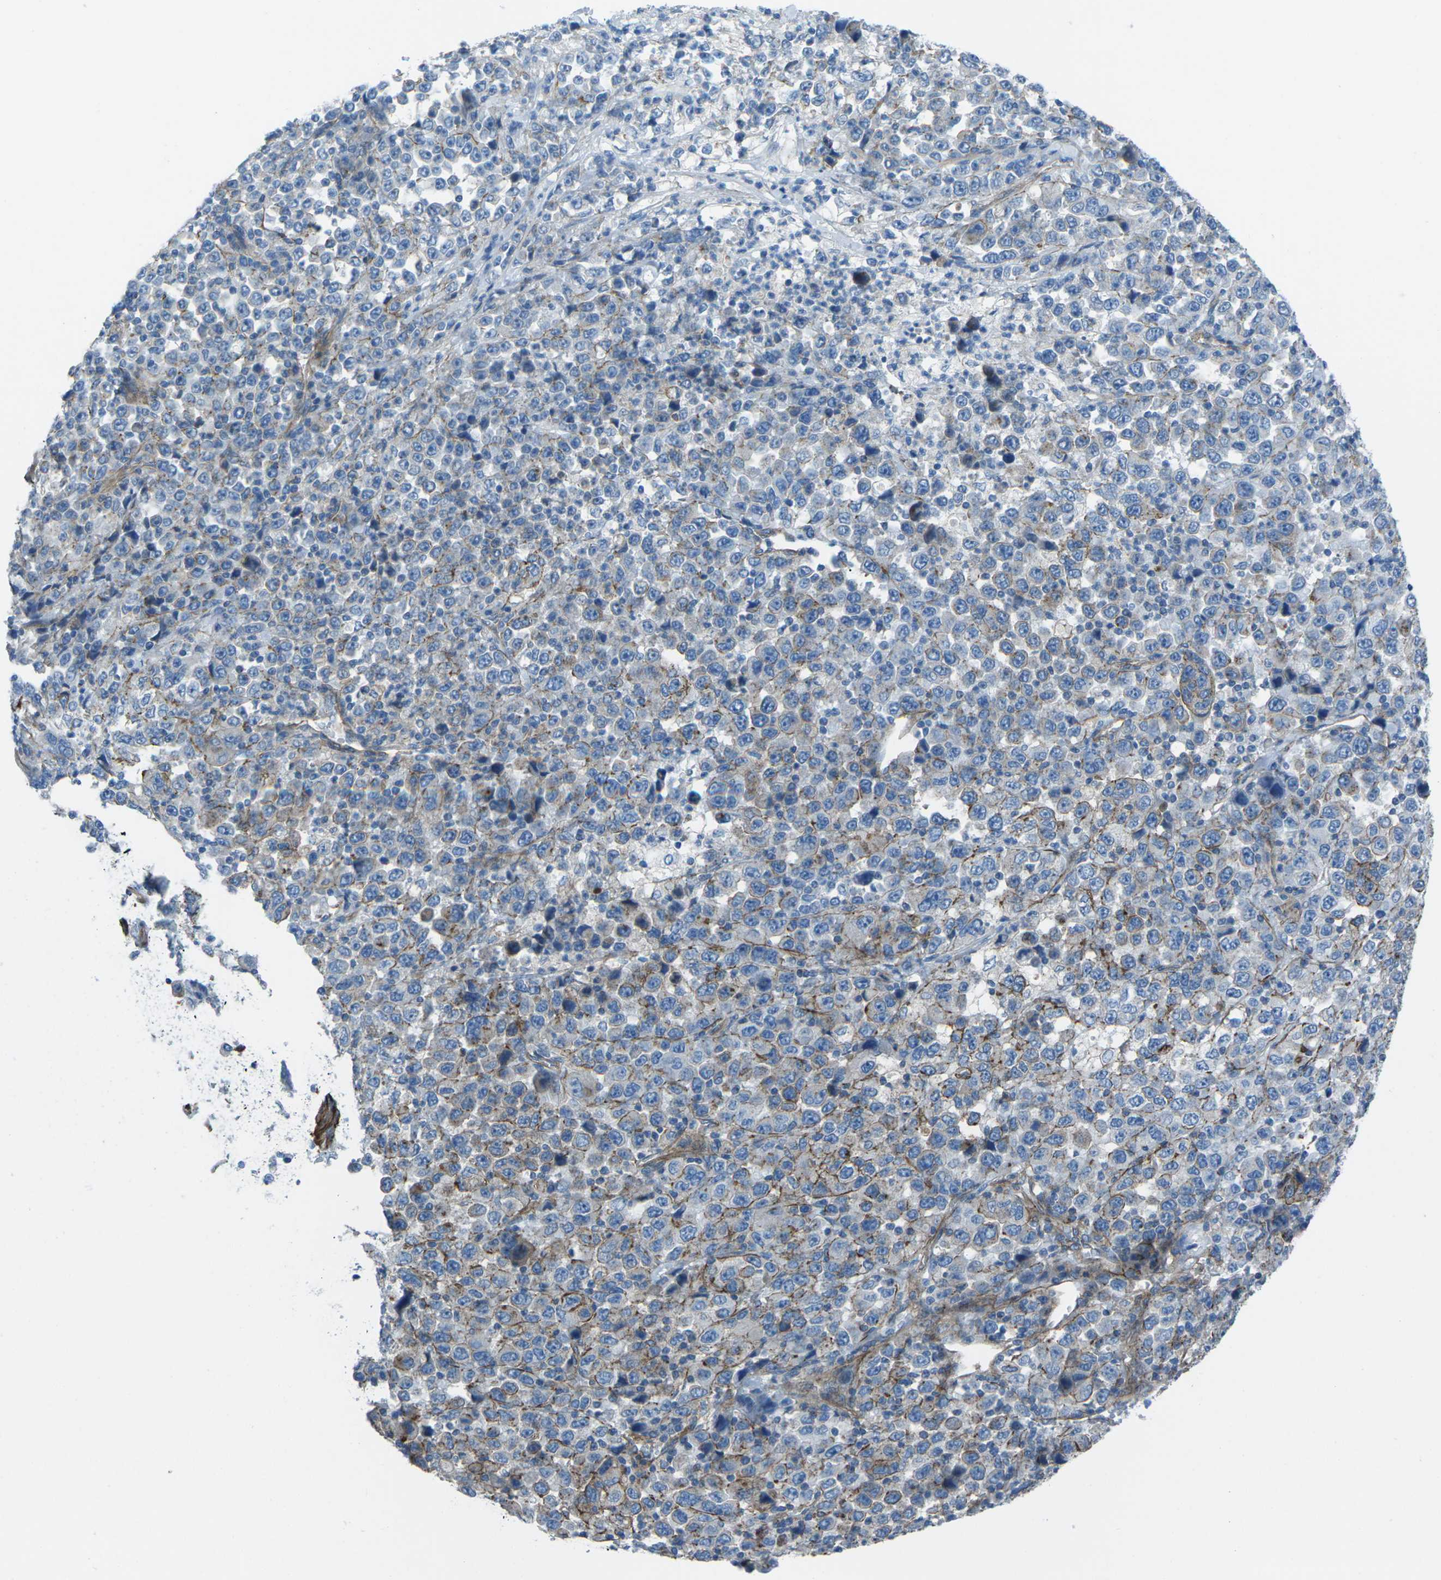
{"staining": {"intensity": "negative", "quantity": "none", "location": "none"}, "tissue": "stomach cancer", "cell_type": "Tumor cells", "image_type": "cancer", "snomed": [{"axis": "morphology", "description": "Normal tissue, NOS"}, {"axis": "morphology", "description": "Adenocarcinoma, NOS"}, {"axis": "topography", "description": "Stomach, upper"}, {"axis": "topography", "description": "Stomach"}], "caption": "Tumor cells are negative for brown protein staining in stomach adenocarcinoma.", "gene": "UTRN", "patient": {"sex": "male", "age": 59}}